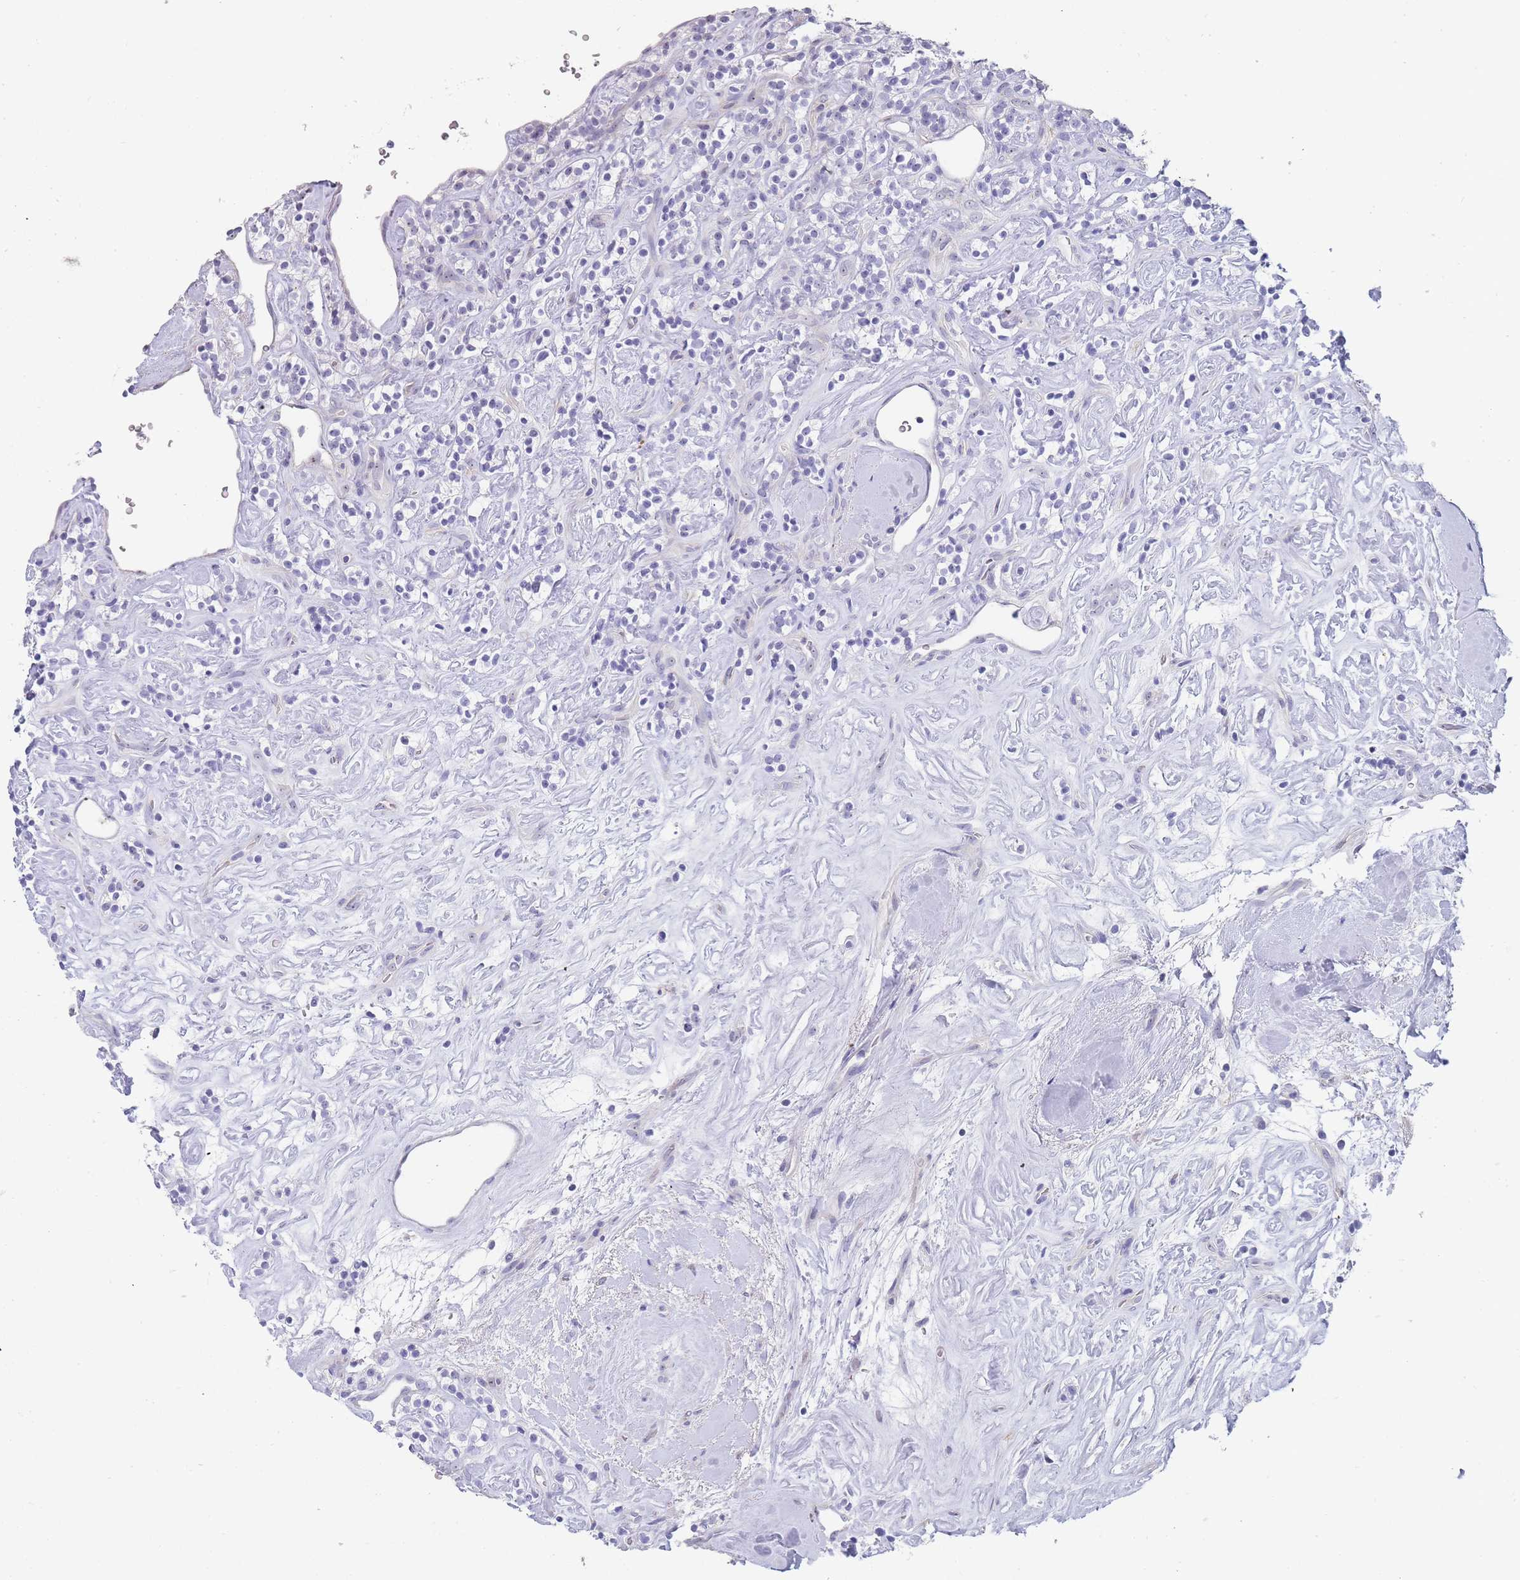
{"staining": {"intensity": "negative", "quantity": "none", "location": "none"}, "tissue": "renal cancer", "cell_type": "Tumor cells", "image_type": "cancer", "snomed": [{"axis": "morphology", "description": "Adenocarcinoma, NOS"}, {"axis": "topography", "description": "Kidney"}], "caption": "IHC photomicrograph of renal cancer stained for a protein (brown), which exhibits no positivity in tumor cells.", "gene": "NOP14", "patient": {"sex": "male", "age": 77}}